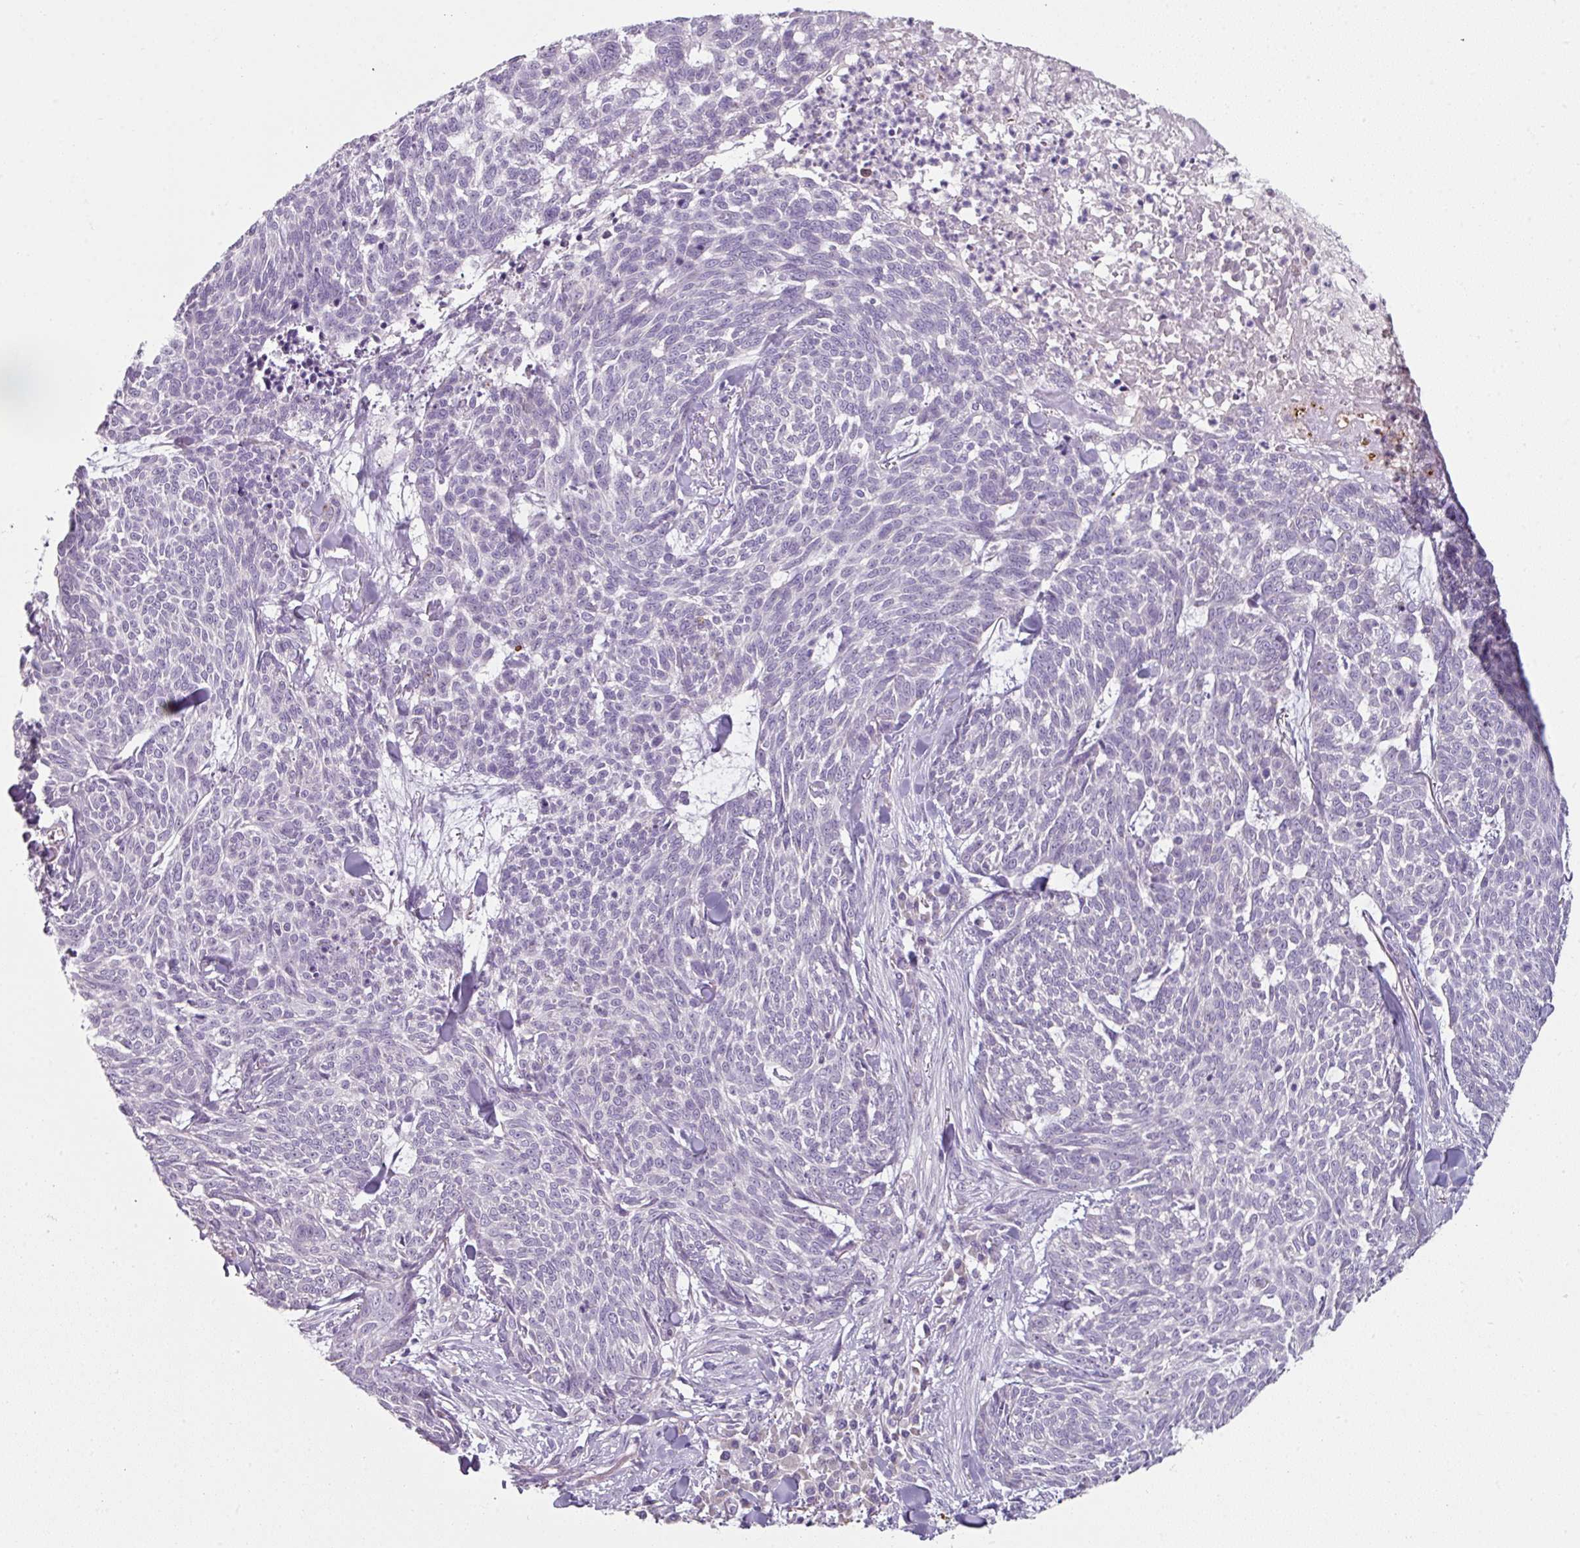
{"staining": {"intensity": "negative", "quantity": "none", "location": "none"}, "tissue": "skin cancer", "cell_type": "Tumor cells", "image_type": "cancer", "snomed": [{"axis": "morphology", "description": "Basal cell carcinoma"}, {"axis": "topography", "description": "Skin"}], "caption": "A high-resolution histopathology image shows IHC staining of skin basal cell carcinoma, which displays no significant expression in tumor cells.", "gene": "FHAD1", "patient": {"sex": "female", "age": 93}}